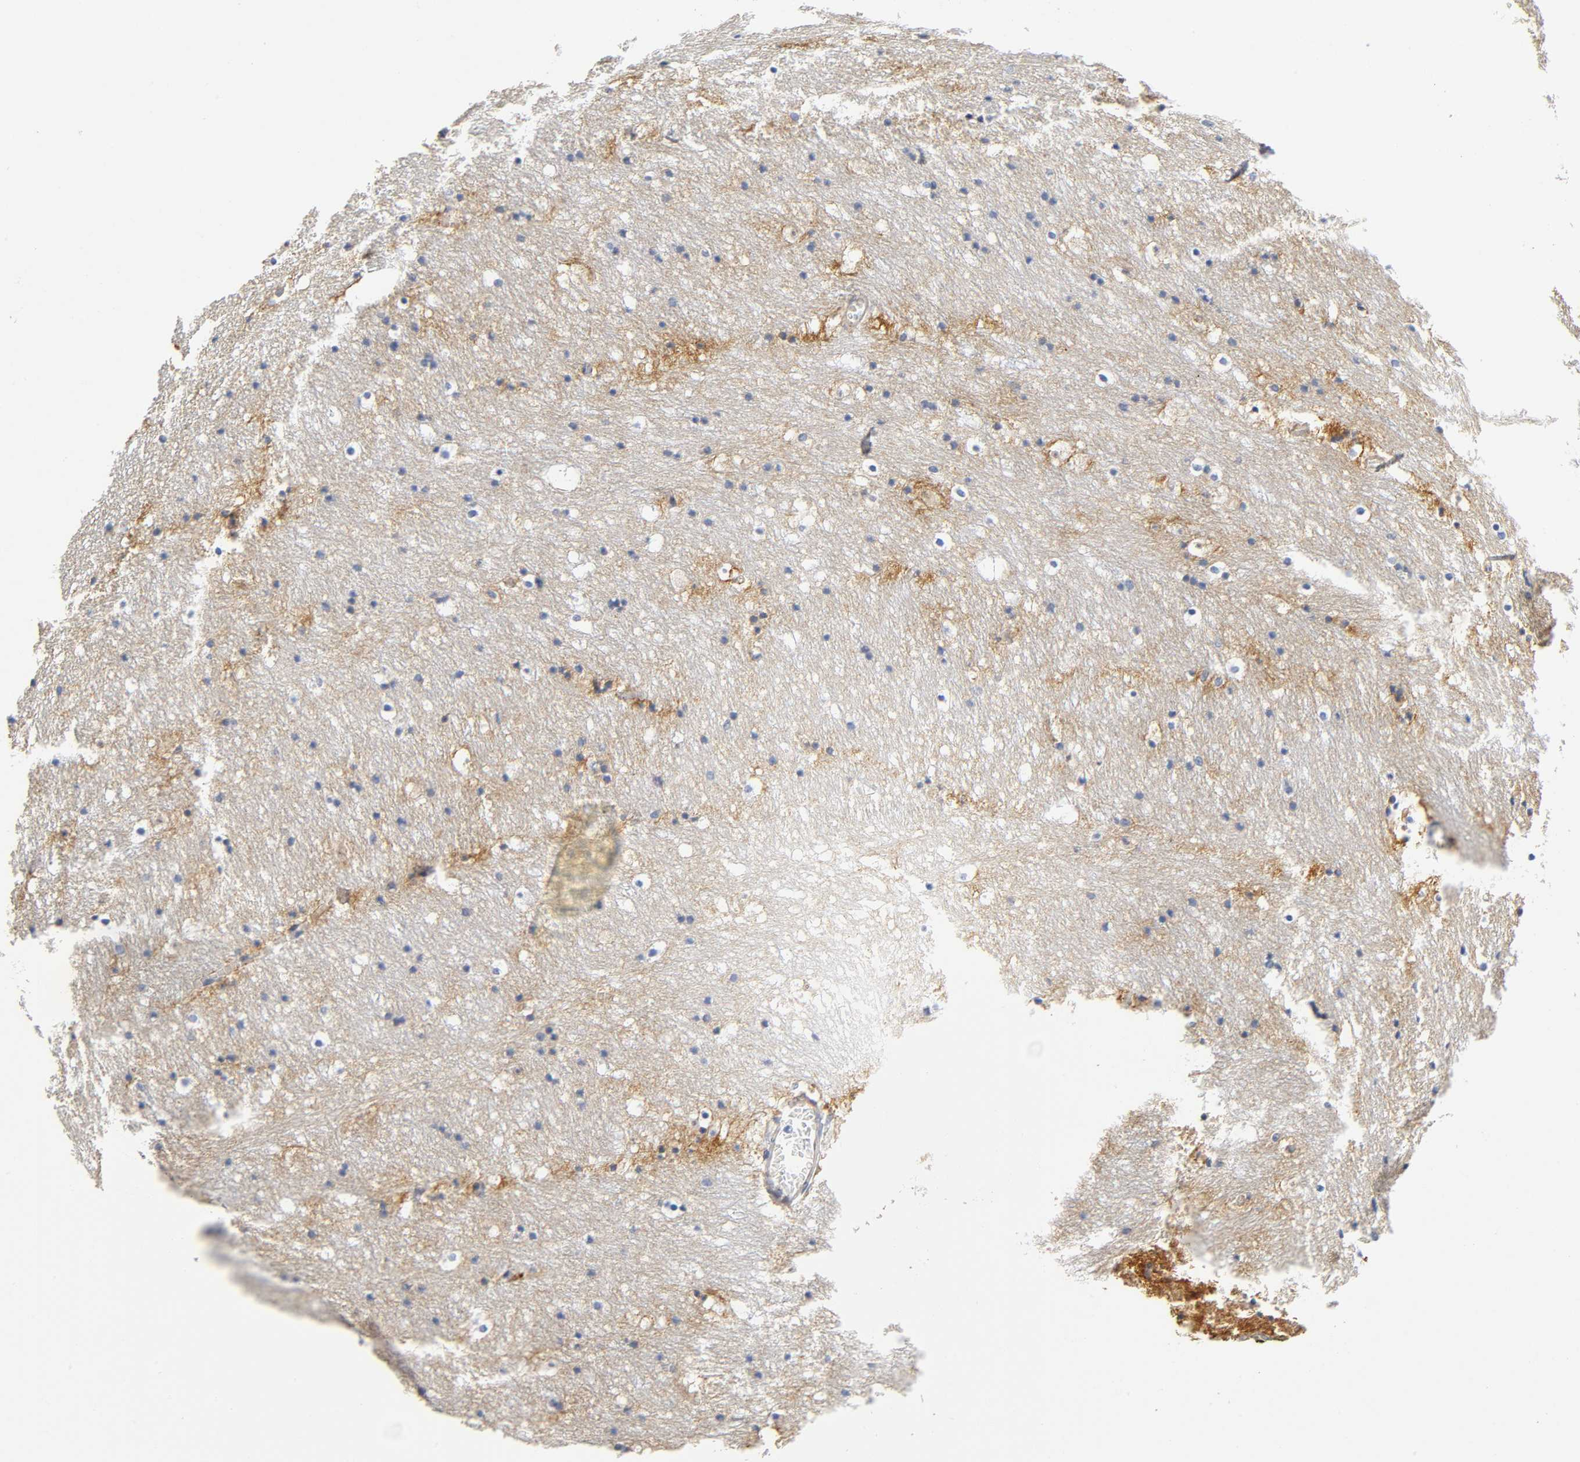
{"staining": {"intensity": "negative", "quantity": "none", "location": "none"}, "tissue": "caudate", "cell_type": "Glial cells", "image_type": "normal", "snomed": [{"axis": "morphology", "description": "Normal tissue, NOS"}, {"axis": "topography", "description": "Lateral ventricle wall"}], "caption": "Glial cells are negative for protein expression in normal human caudate. (DAB immunohistochemistry (IHC) with hematoxylin counter stain).", "gene": "TNC", "patient": {"sex": "male", "age": 45}}